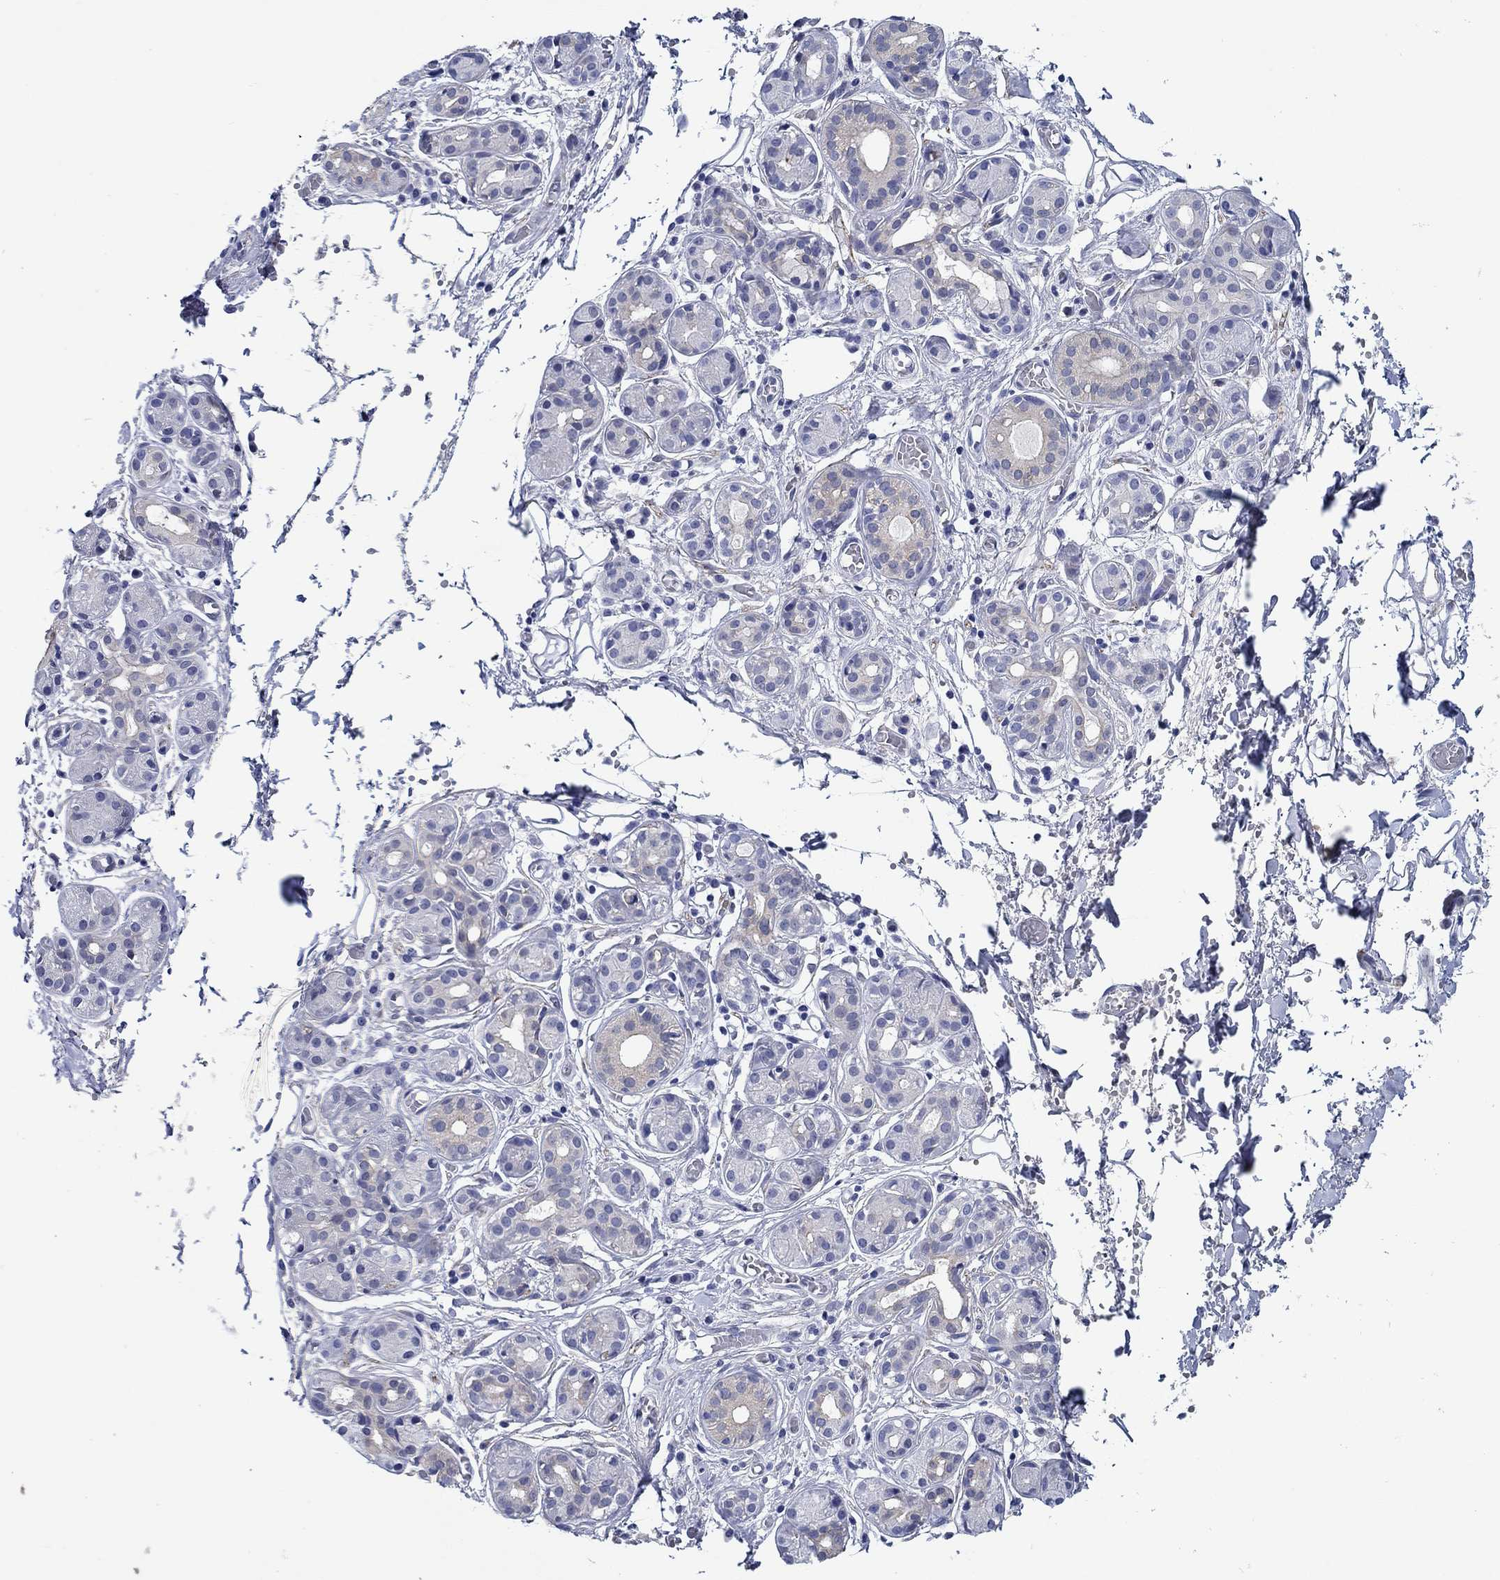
{"staining": {"intensity": "weak", "quantity": "<25%", "location": "cytoplasmic/membranous"}, "tissue": "salivary gland", "cell_type": "Glandular cells", "image_type": "normal", "snomed": [{"axis": "morphology", "description": "Normal tissue, NOS"}, {"axis": "topography", "description": "Salivary gland"}, {"axis": "topography", "description": "Peripheral nerve tissue"}], "caption": "High power microscopy micrograph of an immunohistochemistry (IHC) micrograph of benign salivary gland, revealing no significant positivity in glandular cells.", "gene": "MC2R", "patient": {"sex": "male", "age": 71}}